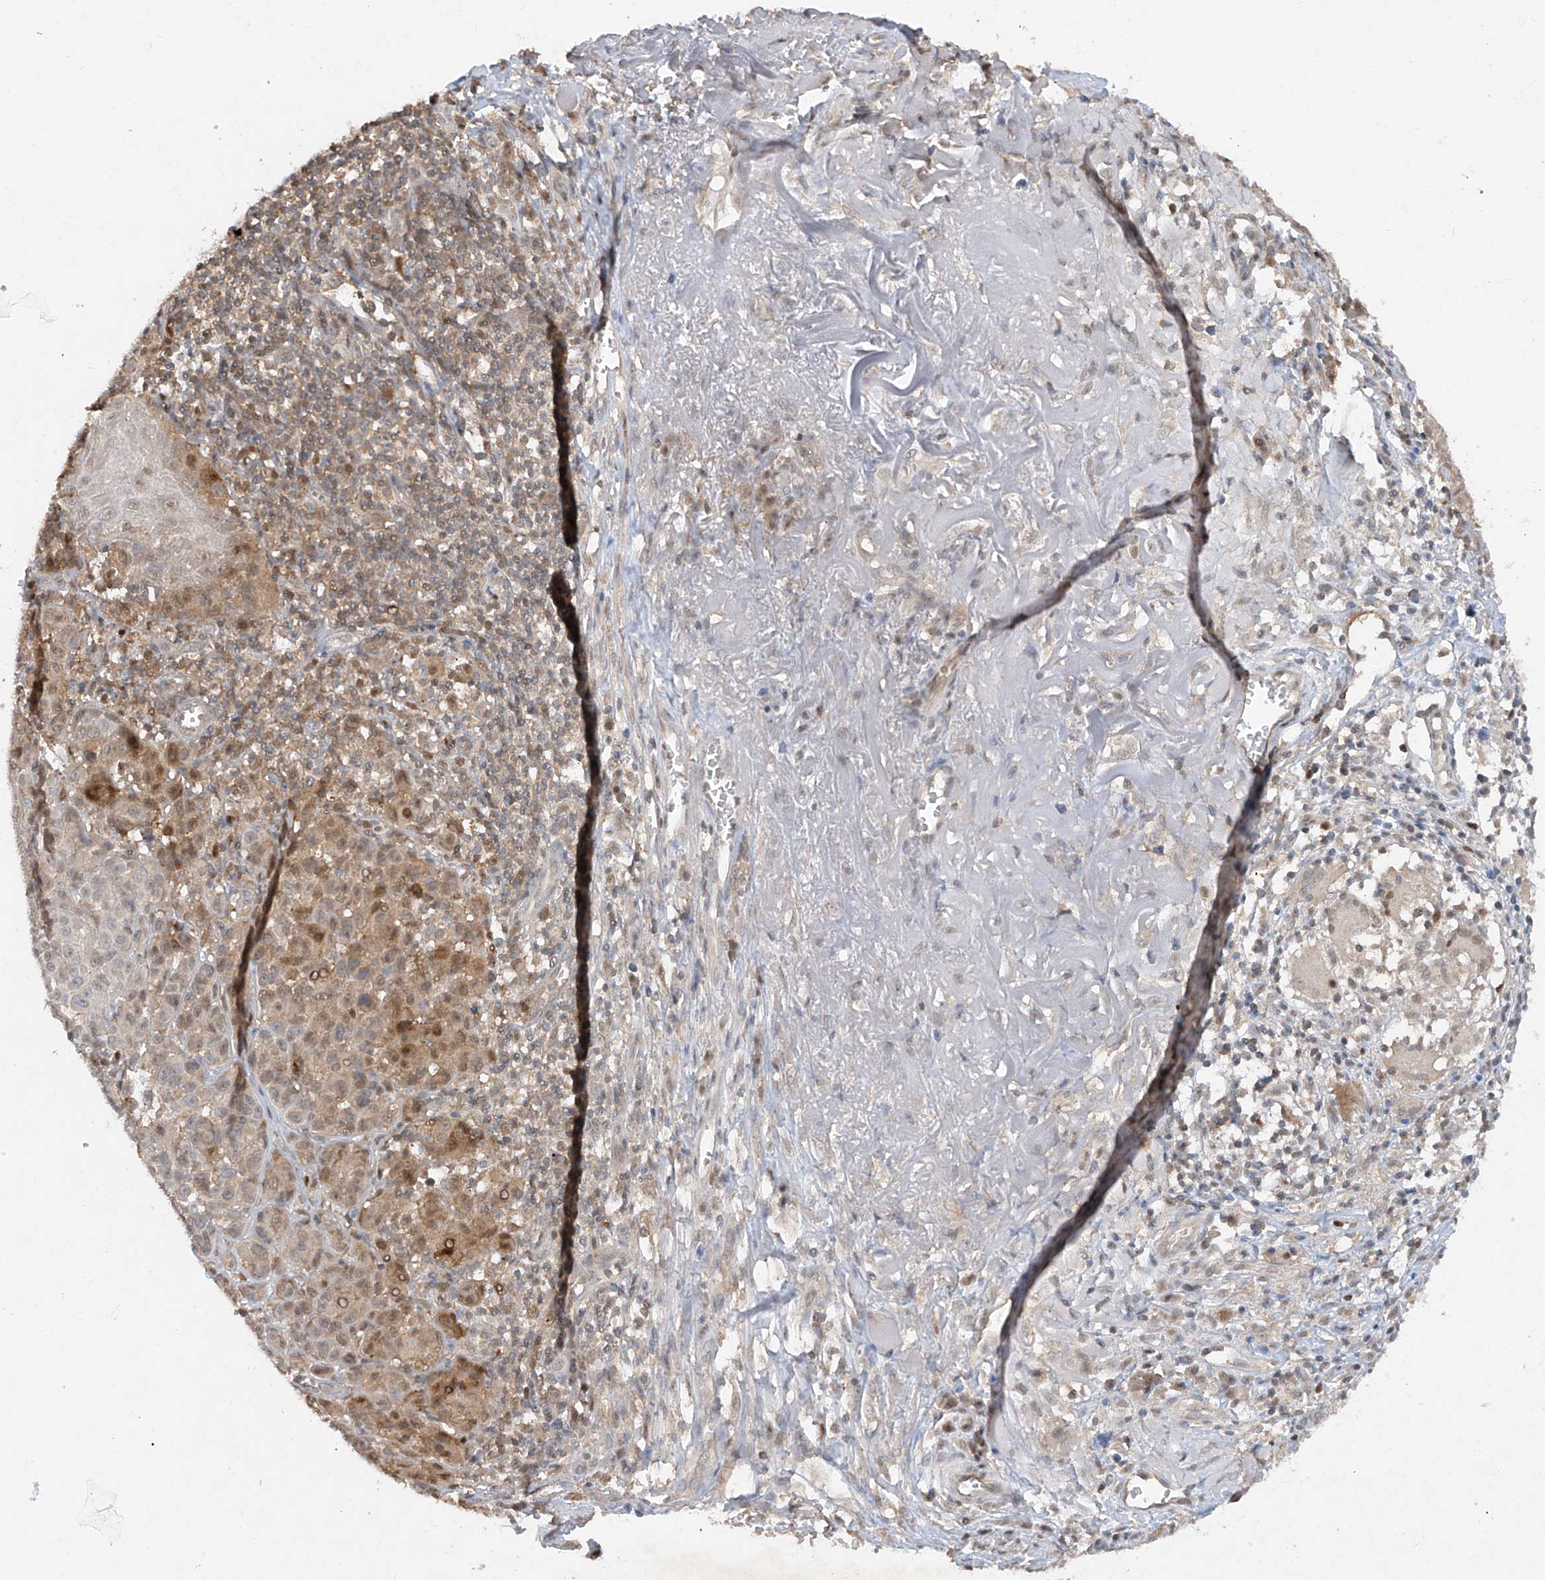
{"staining": {"intensity": "moderate", "quantity": "<25%", "location": "cytoplasmic/membranous,nuclear"}, "tissue": "melanoma", "cell_type": "Tumor cells", "image_type": "cancer", "snomed": [{"axis": "morphology", "description": "Malignant melanoma, NOS"}, {"axis": "topography", "description": "Skin"}], "caption": "Immunohistochemistry (IHC) (DAB) staining of melanoma shows moderate cytoplasmic/membranous and nuclear protein expression in about <25% of tumor cells.", "gene": "ZNF358", "patient": {"sex": "male", "age": 73}}